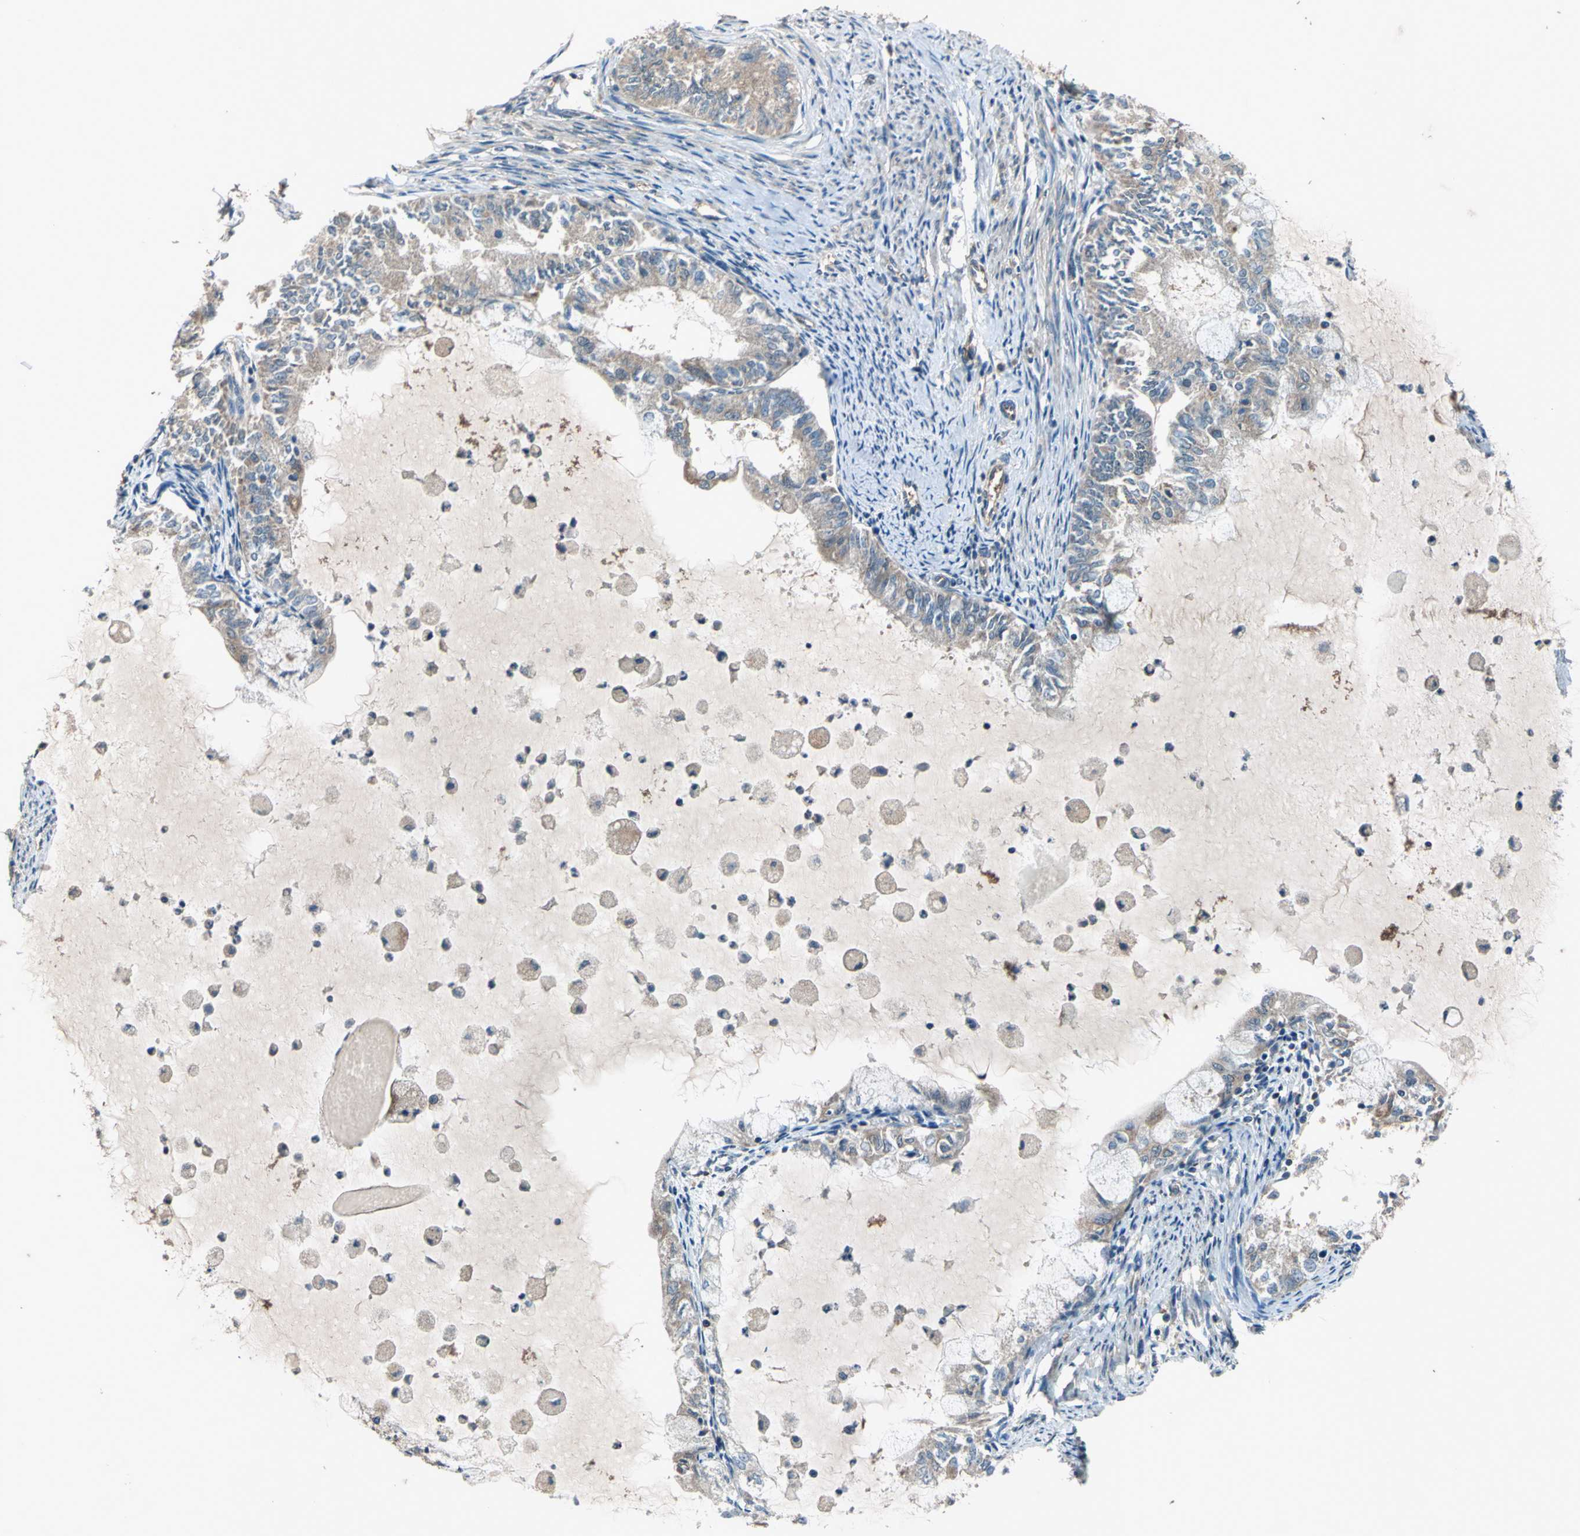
{"staining": {"intensity": "weak", "quantity": "25%-75%", "location": "cytoplasmic/membranous"}, "tissue": "endometrial cancer", "cell_type": "Tumor cells", "image_type": "cancer", "snomed": [{"axis": "morphology", "description": "Adenocarcinoma, NOS"}, {"axis": "topography", "description": "Endometrium"}], "caption": "Endometrial adenocarcinoma was stained to show a protein in brown. There is low levels of weak cytoplasmic/membranous positivity in about 25%-75% of tumor cells.", "gene": "EMCN", "patient": {"sex": "female", "age": 86}}